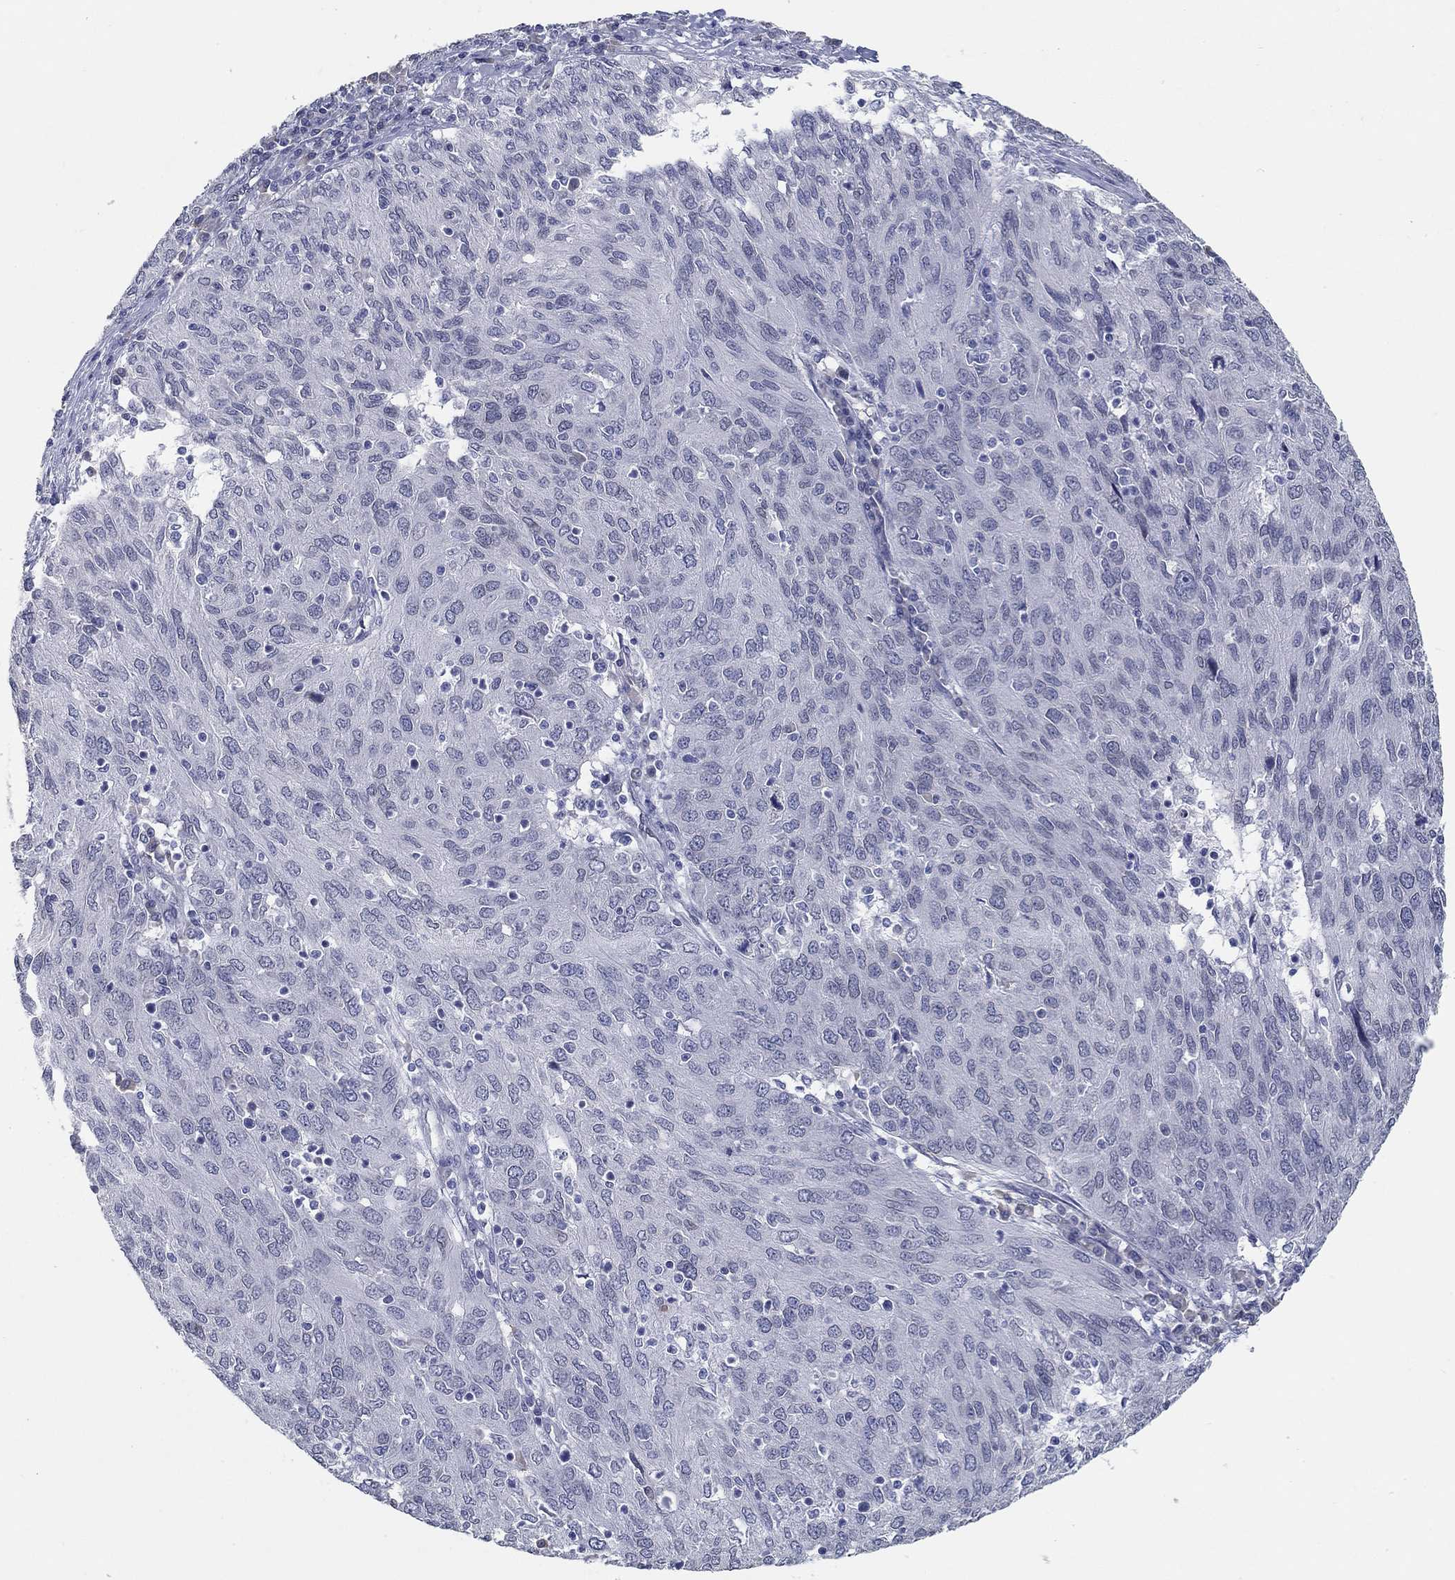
{"staining": {"intensity": "negative", "quantity": "none", "location": "none"}, "tissue": "ovarian cancer", "cell_type": "Tumor cells", "image_type": "cancer", "snomed": [{"axis": "morphology", "description": "Carcinoma, endometroid"}, {"axis": "topography", "description": "Ovary"}], "caption": "Endometroid carcinoma (ovarian) was stained to show a protein in brown. There is no significant expression in tumor cells.", "gene": "NUP155", "patient": {"sex": "female", "age": 50}}